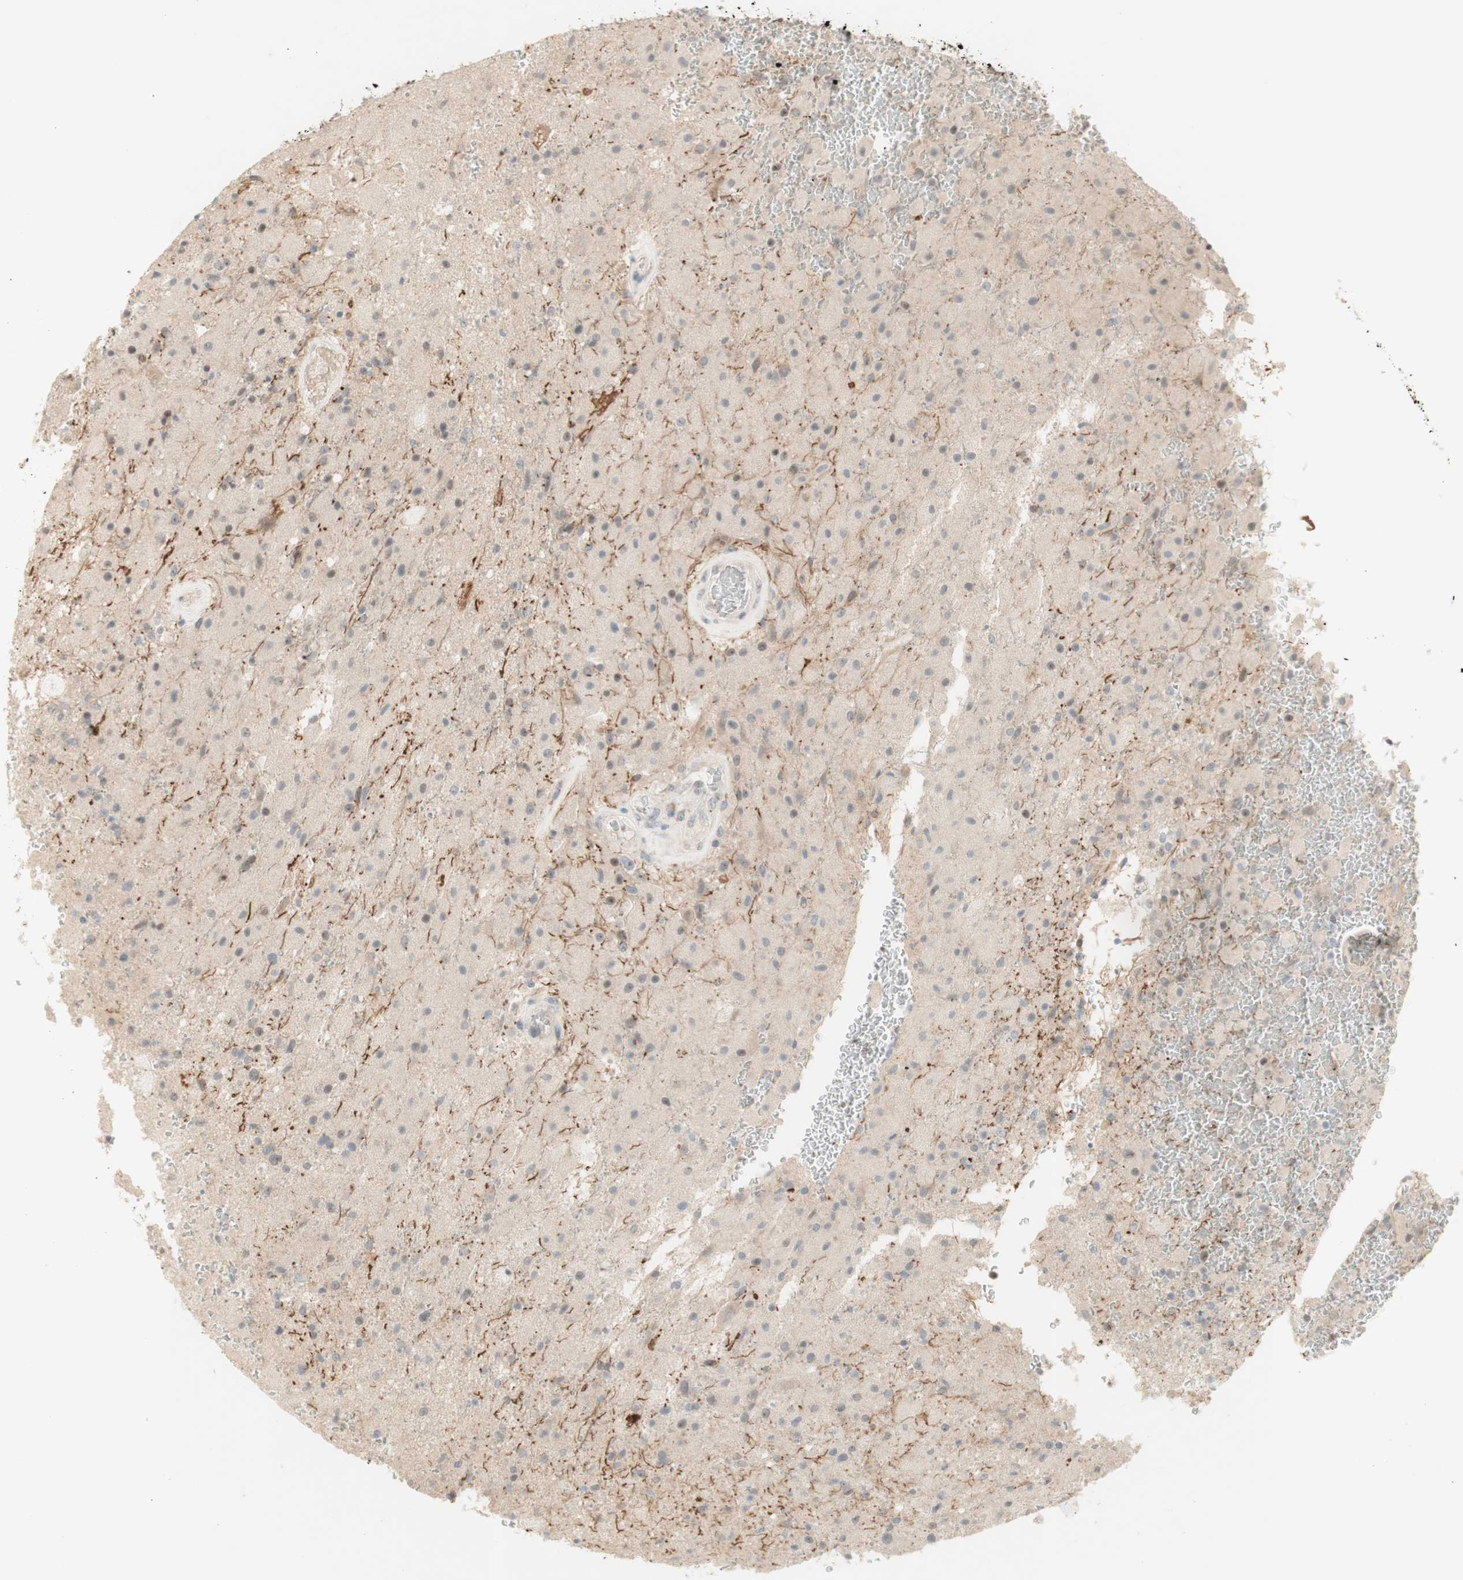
{"staining": {"intensity": "negative", "quantity": "none", "location": "none"}, "tissue": "glioma", "cell_type": "Tumor cells", "image_type": "cancer", "snomed": [{"axis": "morphology", "description": "Normal tissue, NOS"}, {"axis": "morphology", "description": "Glioma, malignant, High grade"}, {"axis": "topography", "description": "Cerebral cortex"}], "caption": "Glioma was stained to show a protein in brown. There is no significant staining in tumor cells.", "gene": "PLCD4", "patient": {"sex": "male", "age": 77}}